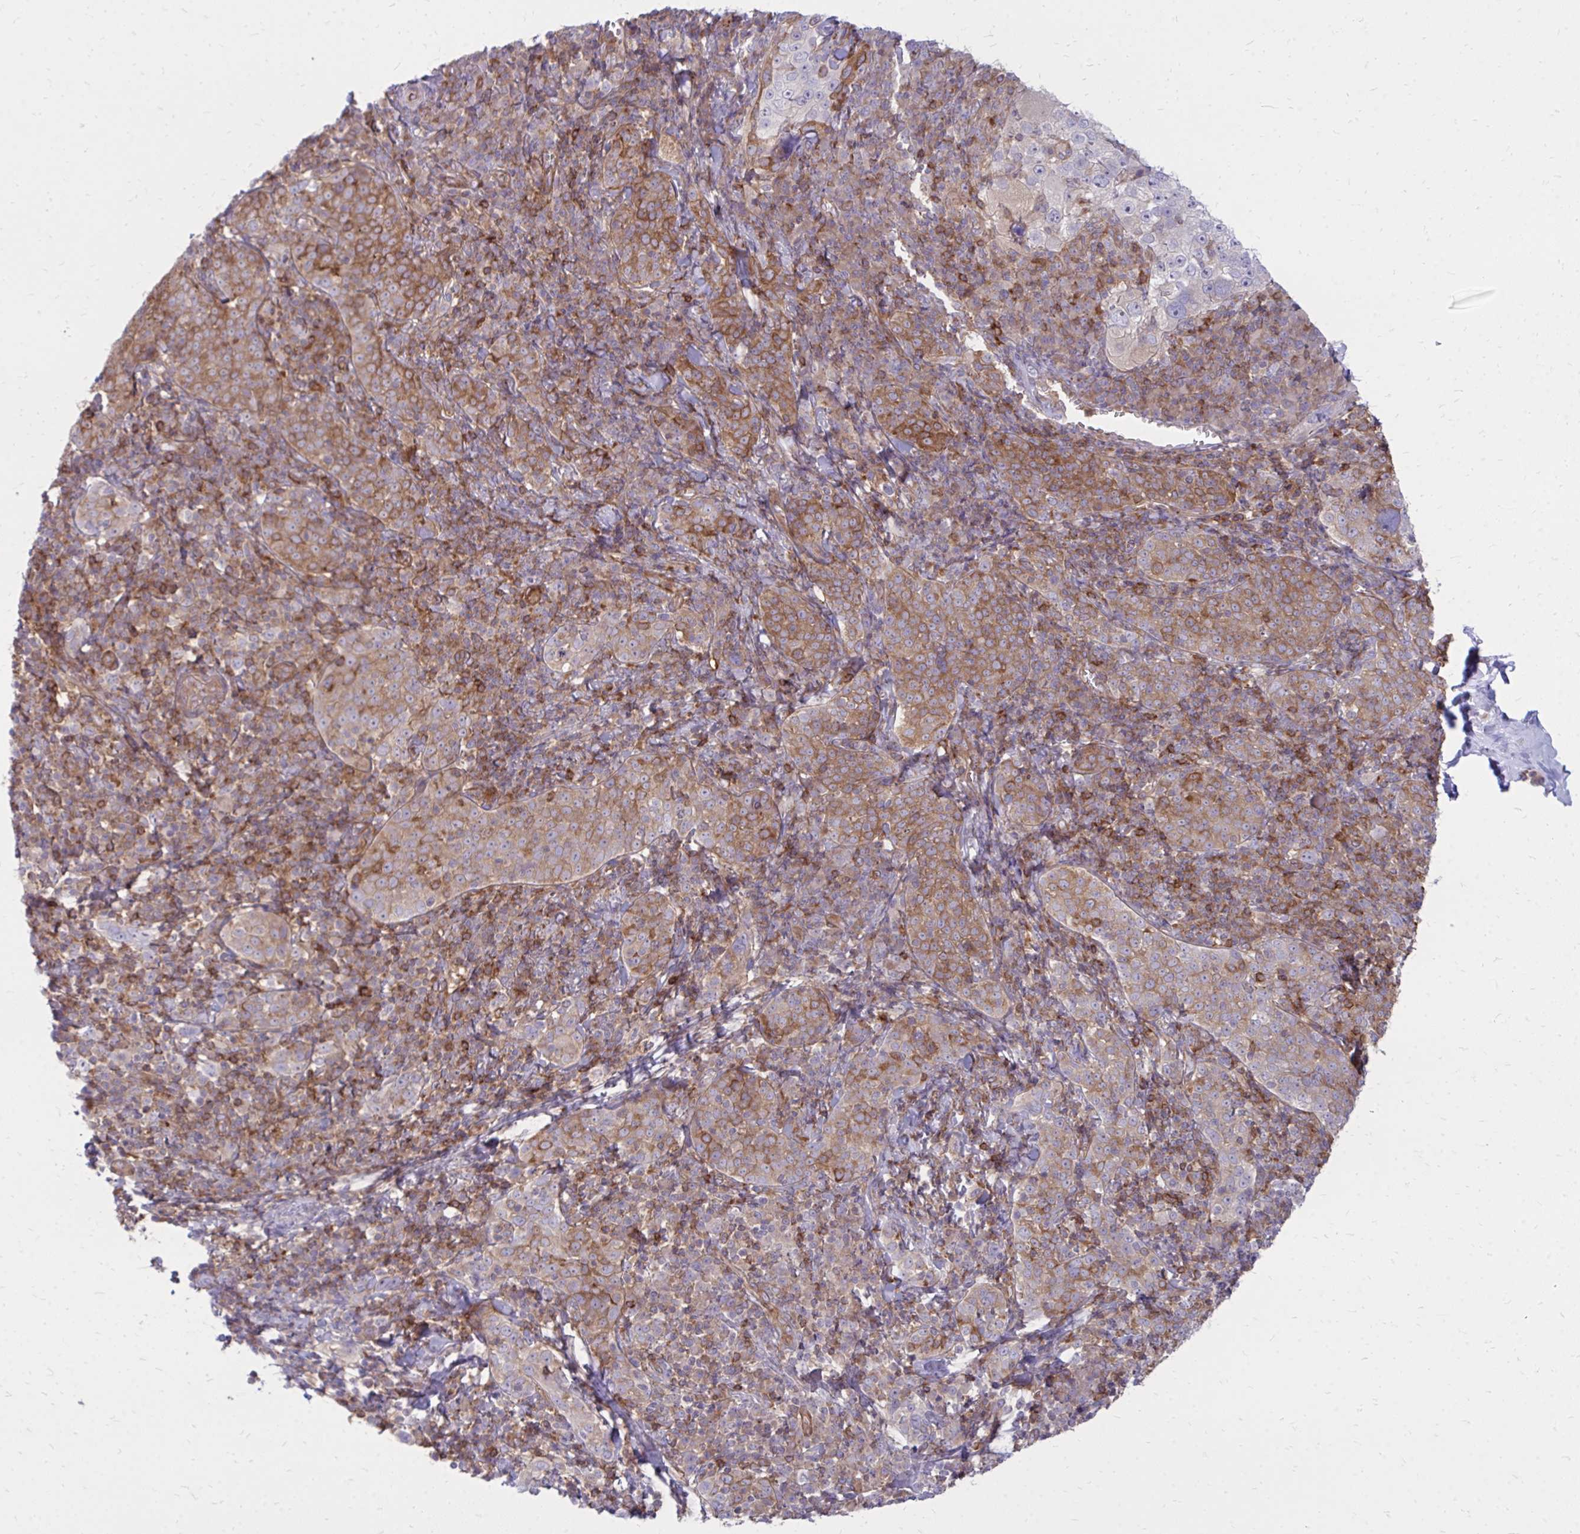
{"staining": {"intensity": "moderate", "quantity": ">75%", "location": "cytoplasmic/membranous"}, "tissue": "cervical cancer", "cell_type": "Tumor cells", "image_type": "cancer", "snomed": [{"axis": "morphology", "description": "Squamous cell carcinoma, NOS"}, {"axis": "topography", "description": "Cervix"}], "caption": "An image of human cervical cancer stained for a protein shows moderate cytoplasmic/membranous brown staining in tumor cells.", "gene": "ASAP1", "patient": {"sex": "female", "age": 75}}